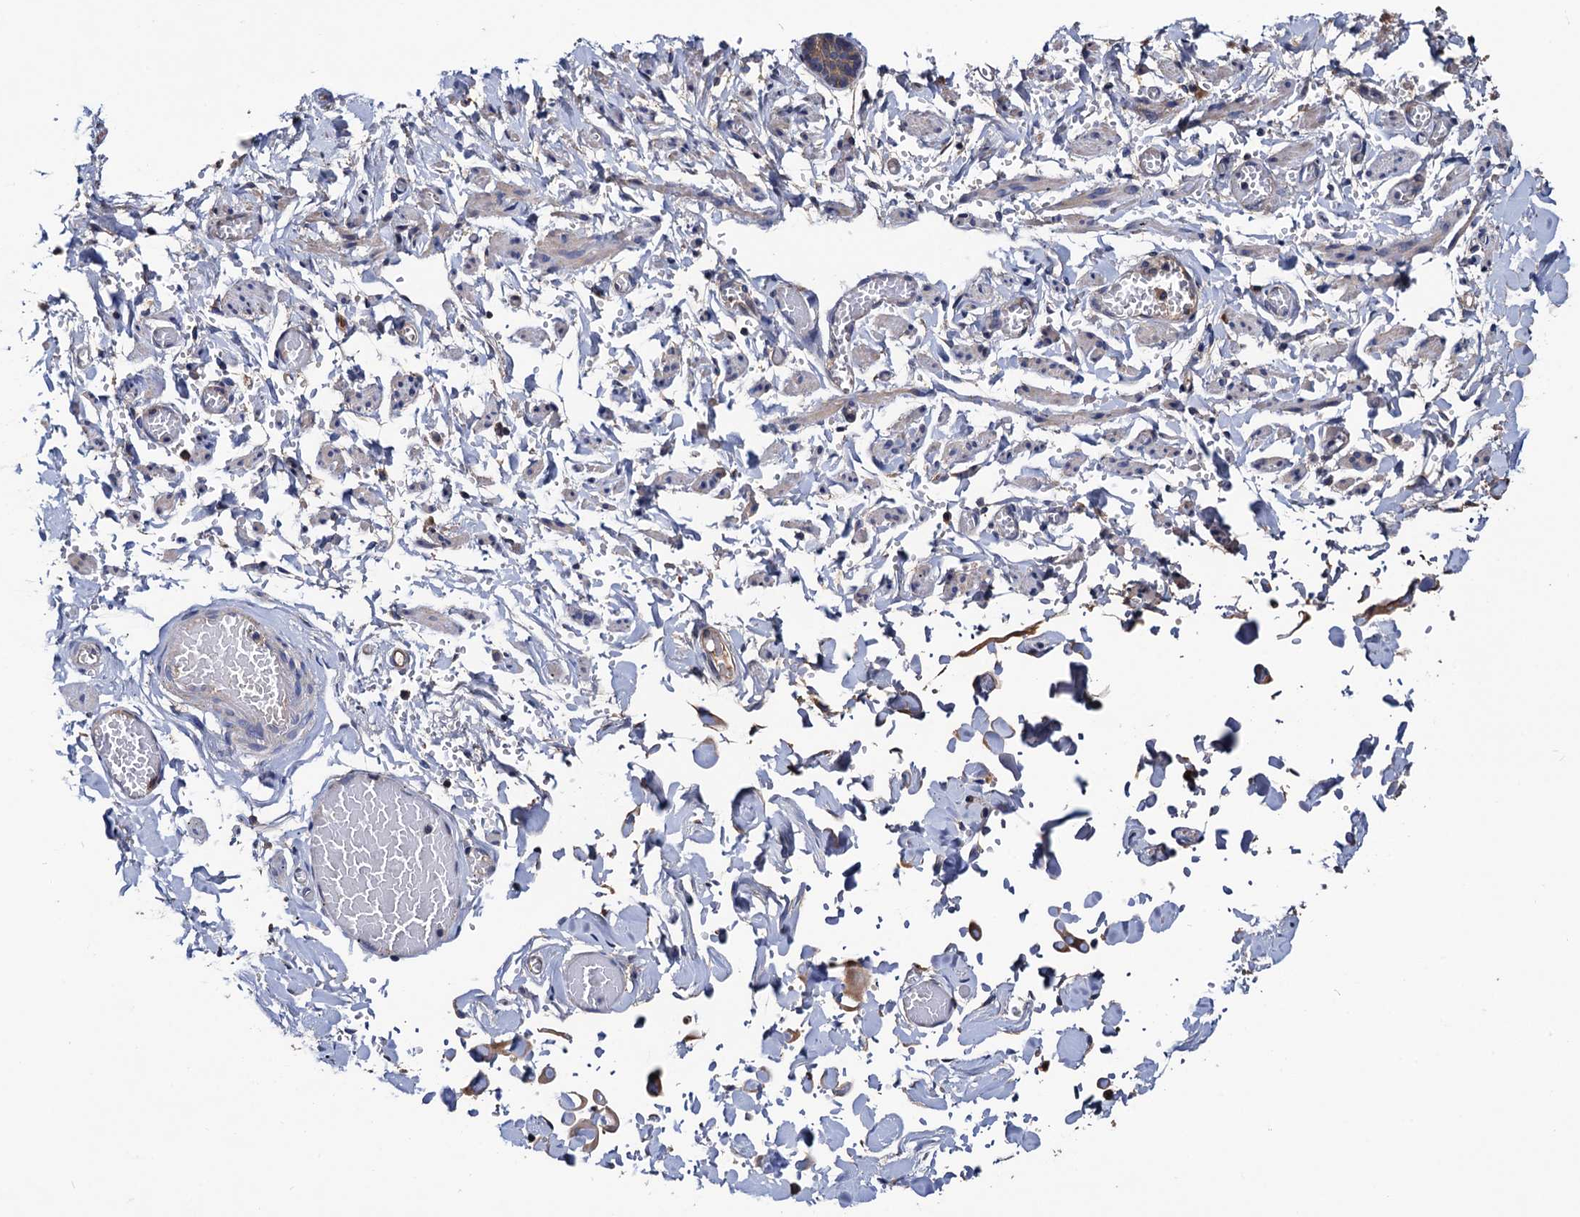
{"staining": {"intensity": "negative", "quantity": "none", "location": "none"}, "tissue": "adipose tissue", "cell_type": "Adipocytes", "image_type": "normal", "snomed": [{"axis": "morphology", "description": "Normal tissue, NOS"}, {"axis": "topography", "description": "Vascular tissue"}, {"axis": "topography", "description": "Fallopian tube"}, {"axis": "topography", "description": "Ovary"}], "caption": "IHC of normal human adipose tissue demonstrates no positivity in adipocytes.", "gene": "RGS11", "patient": {"sex": "female", "age": 67}}